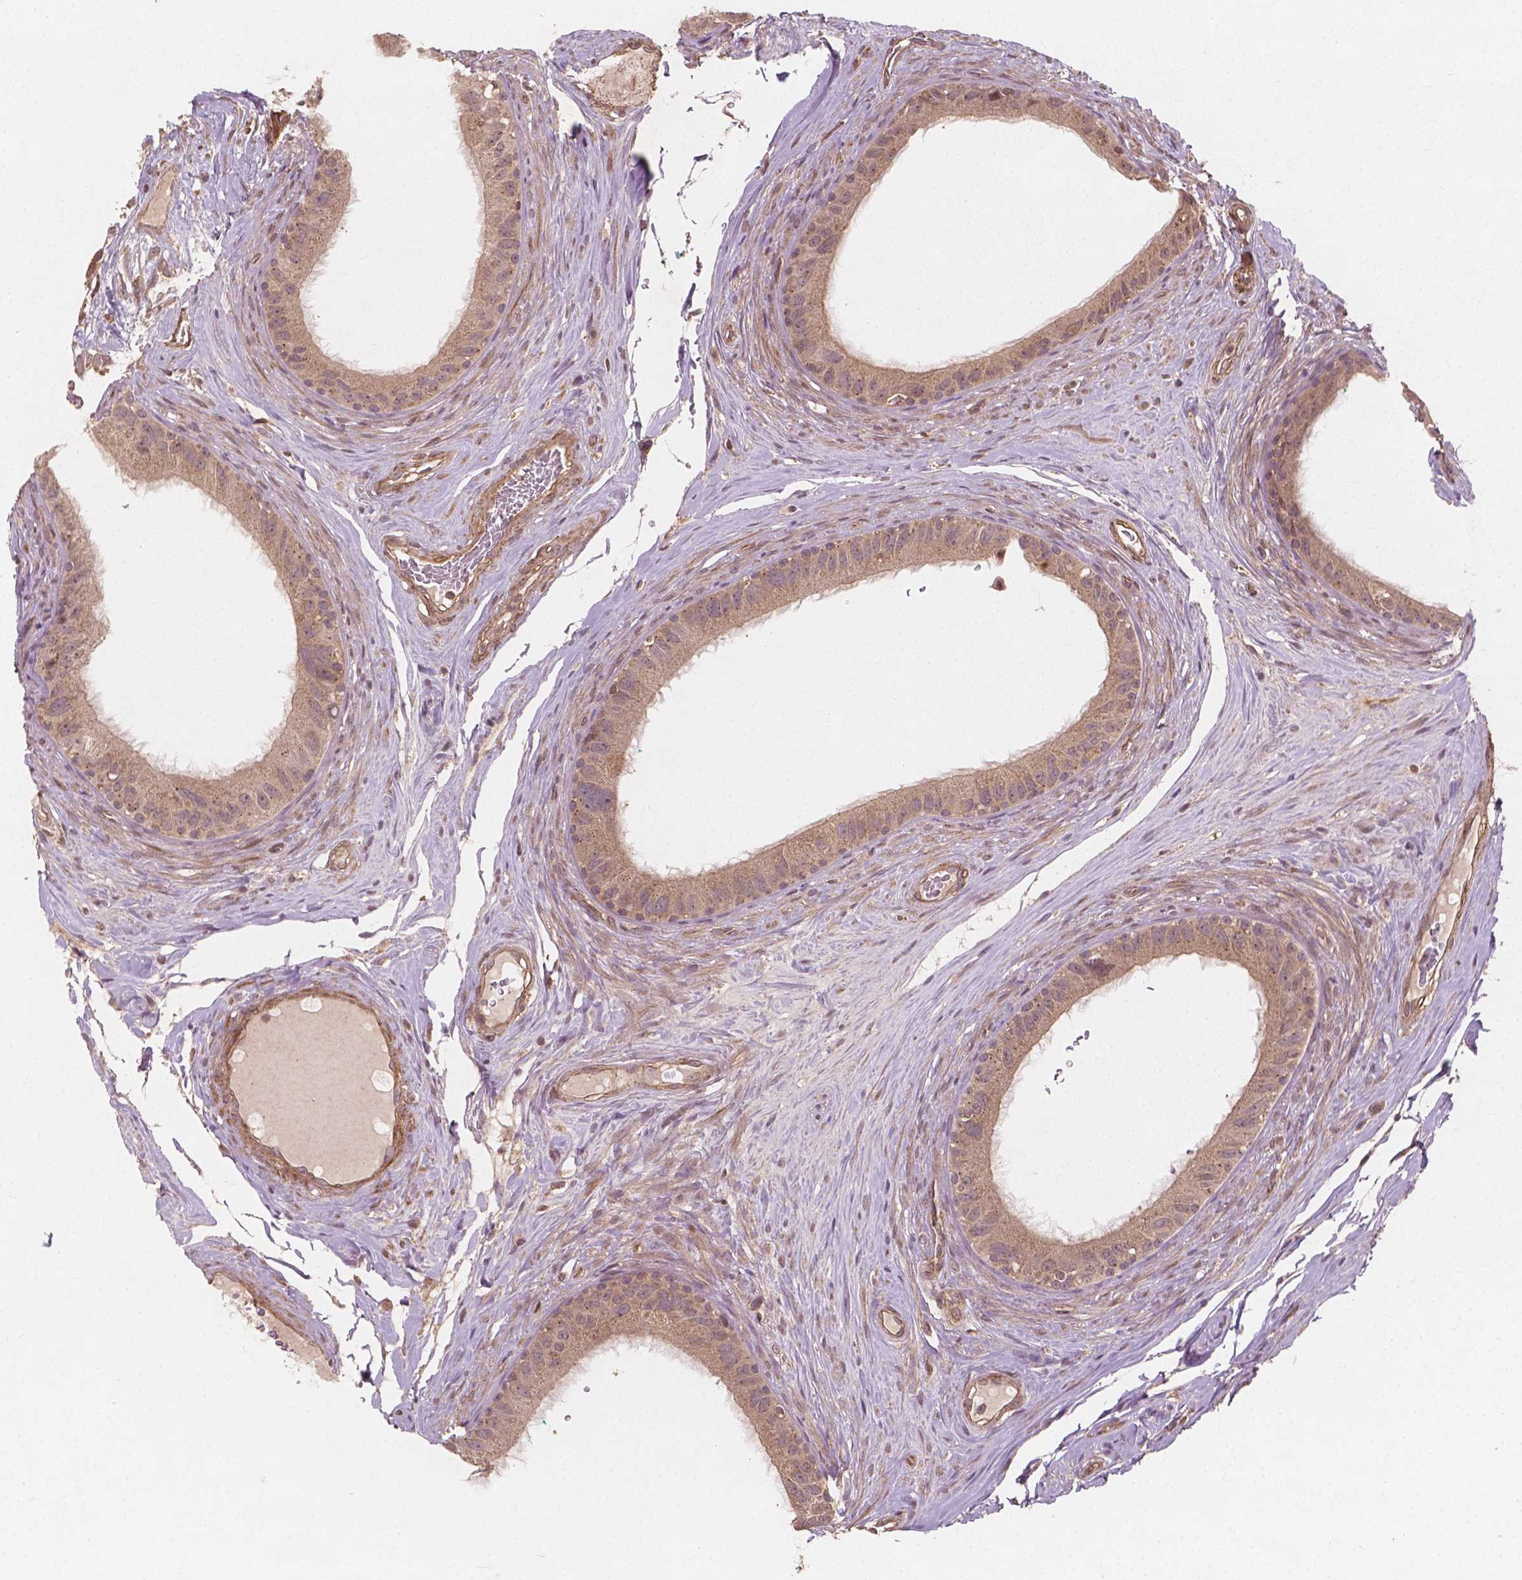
{"staining": {"intensity": "weak", "quantity": ">75%", "location": "cytoplasmic/membranous"}, "tissue": "epididymis", "cell_type": "Glandular cells", "image_type": "normal", "snomed": [{"axis": "morphology", "description": "Normal tissue, NOS"}, {"axis": "topography", "description": "Epididymis"}], "caption": "Human epididymis stained with a brown dye reveals weak cytoplasmic/membranous positive expression in approximately >75% of glandular cells.", "gene": "CYFIP1", "patient": {"sex": "male", "age": 59}}